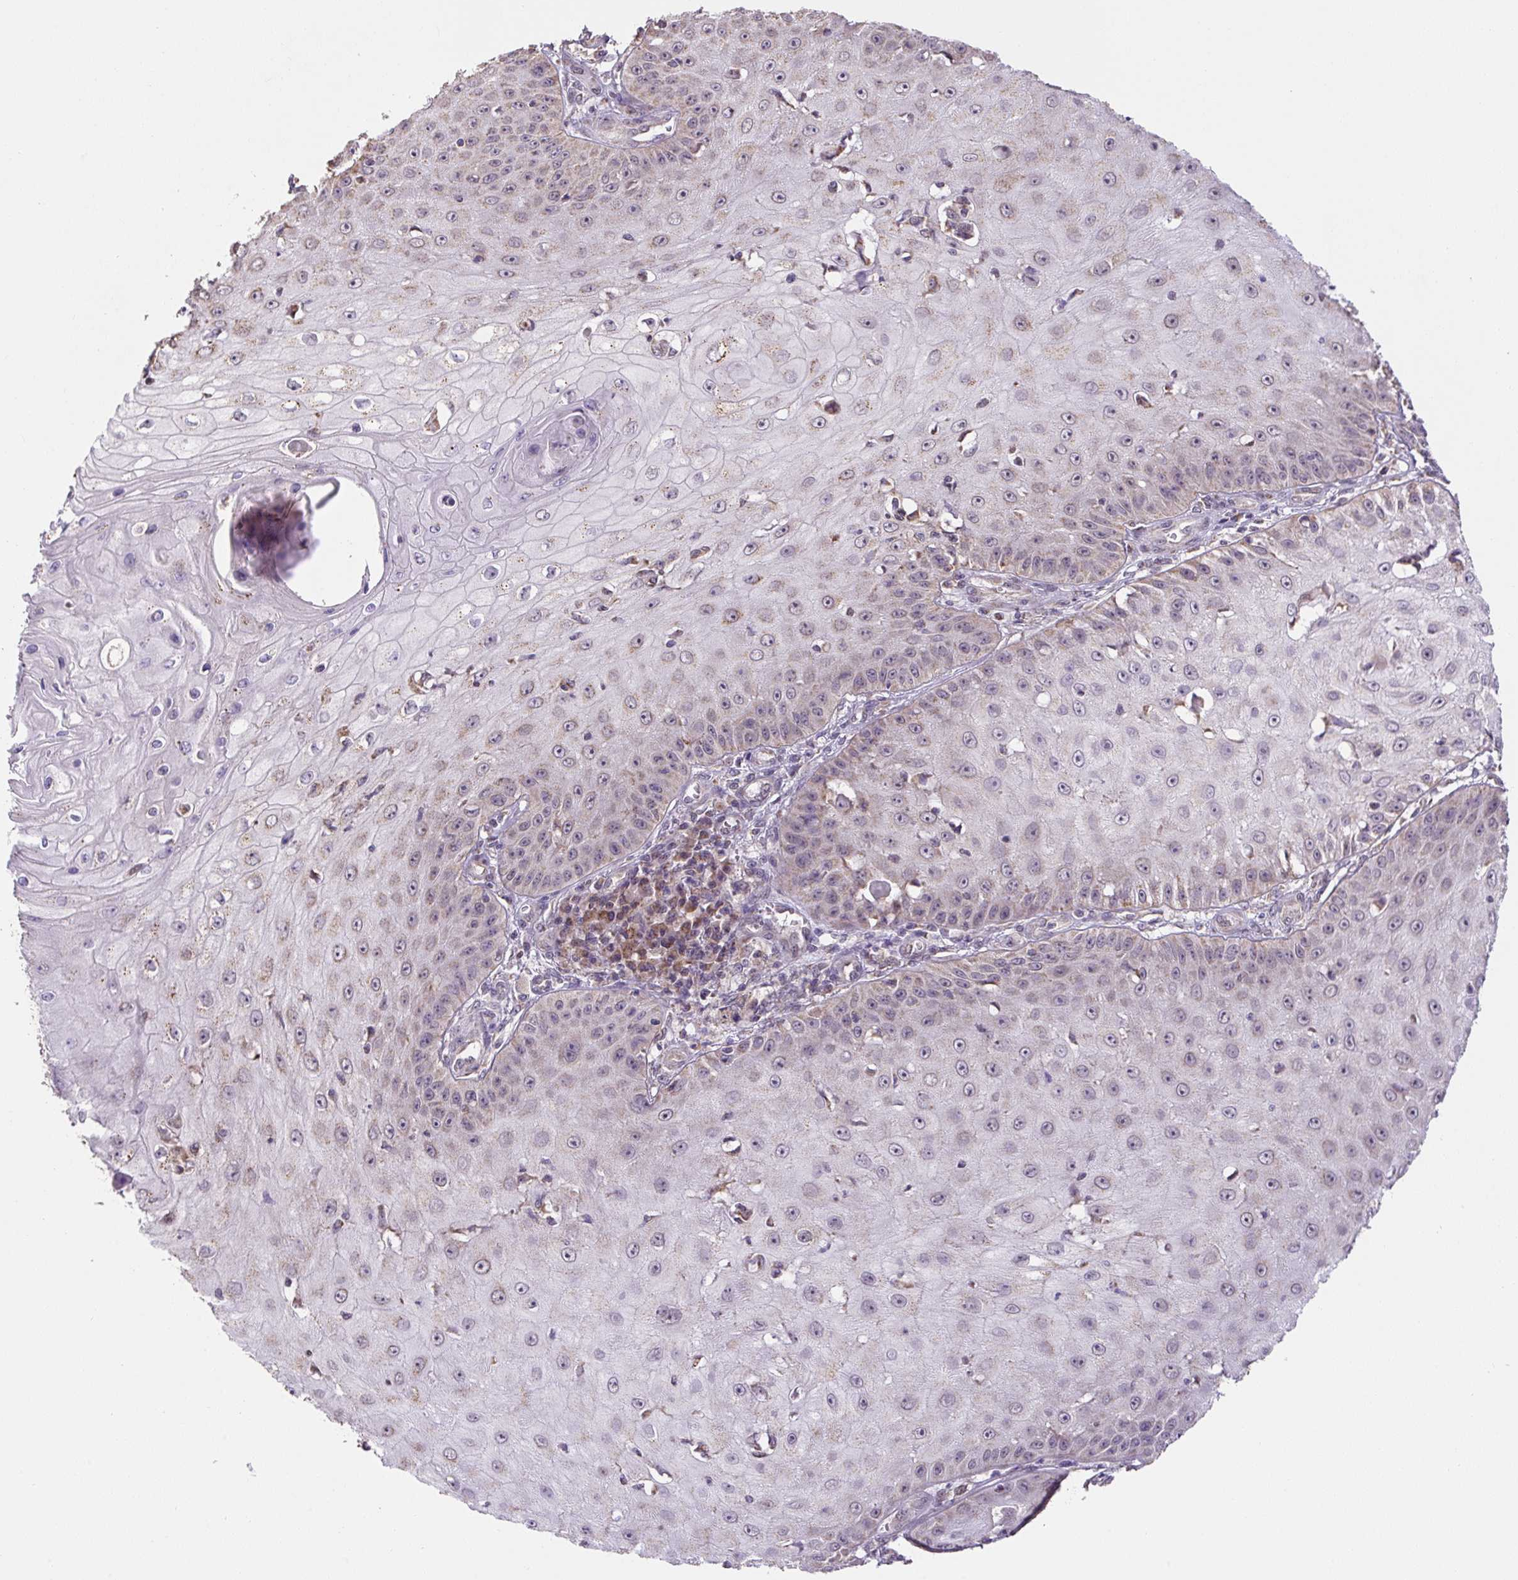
{"staining": {"intensity": "weak", "quantity": "25%-75%", "location": "cytoplasmic/membranous"}, "tissue": "skin cancer", "cell_type": "Tumor cells", "image_type": "cancer", "snomed": [{"axis": "morphology", "description": "Squamous cell carcinoma, NOS"}, {"axis": "topography", "description": "Skin"}], "caption": "Protein expression analysis of skin cancer (squamous cell carcinoma) displays weak cytoplasmic/membranous expression in approximately 25%-75% of tumor cells.", "gene": "MFSD9", "patient": {"sex": "male", "age": 70}}